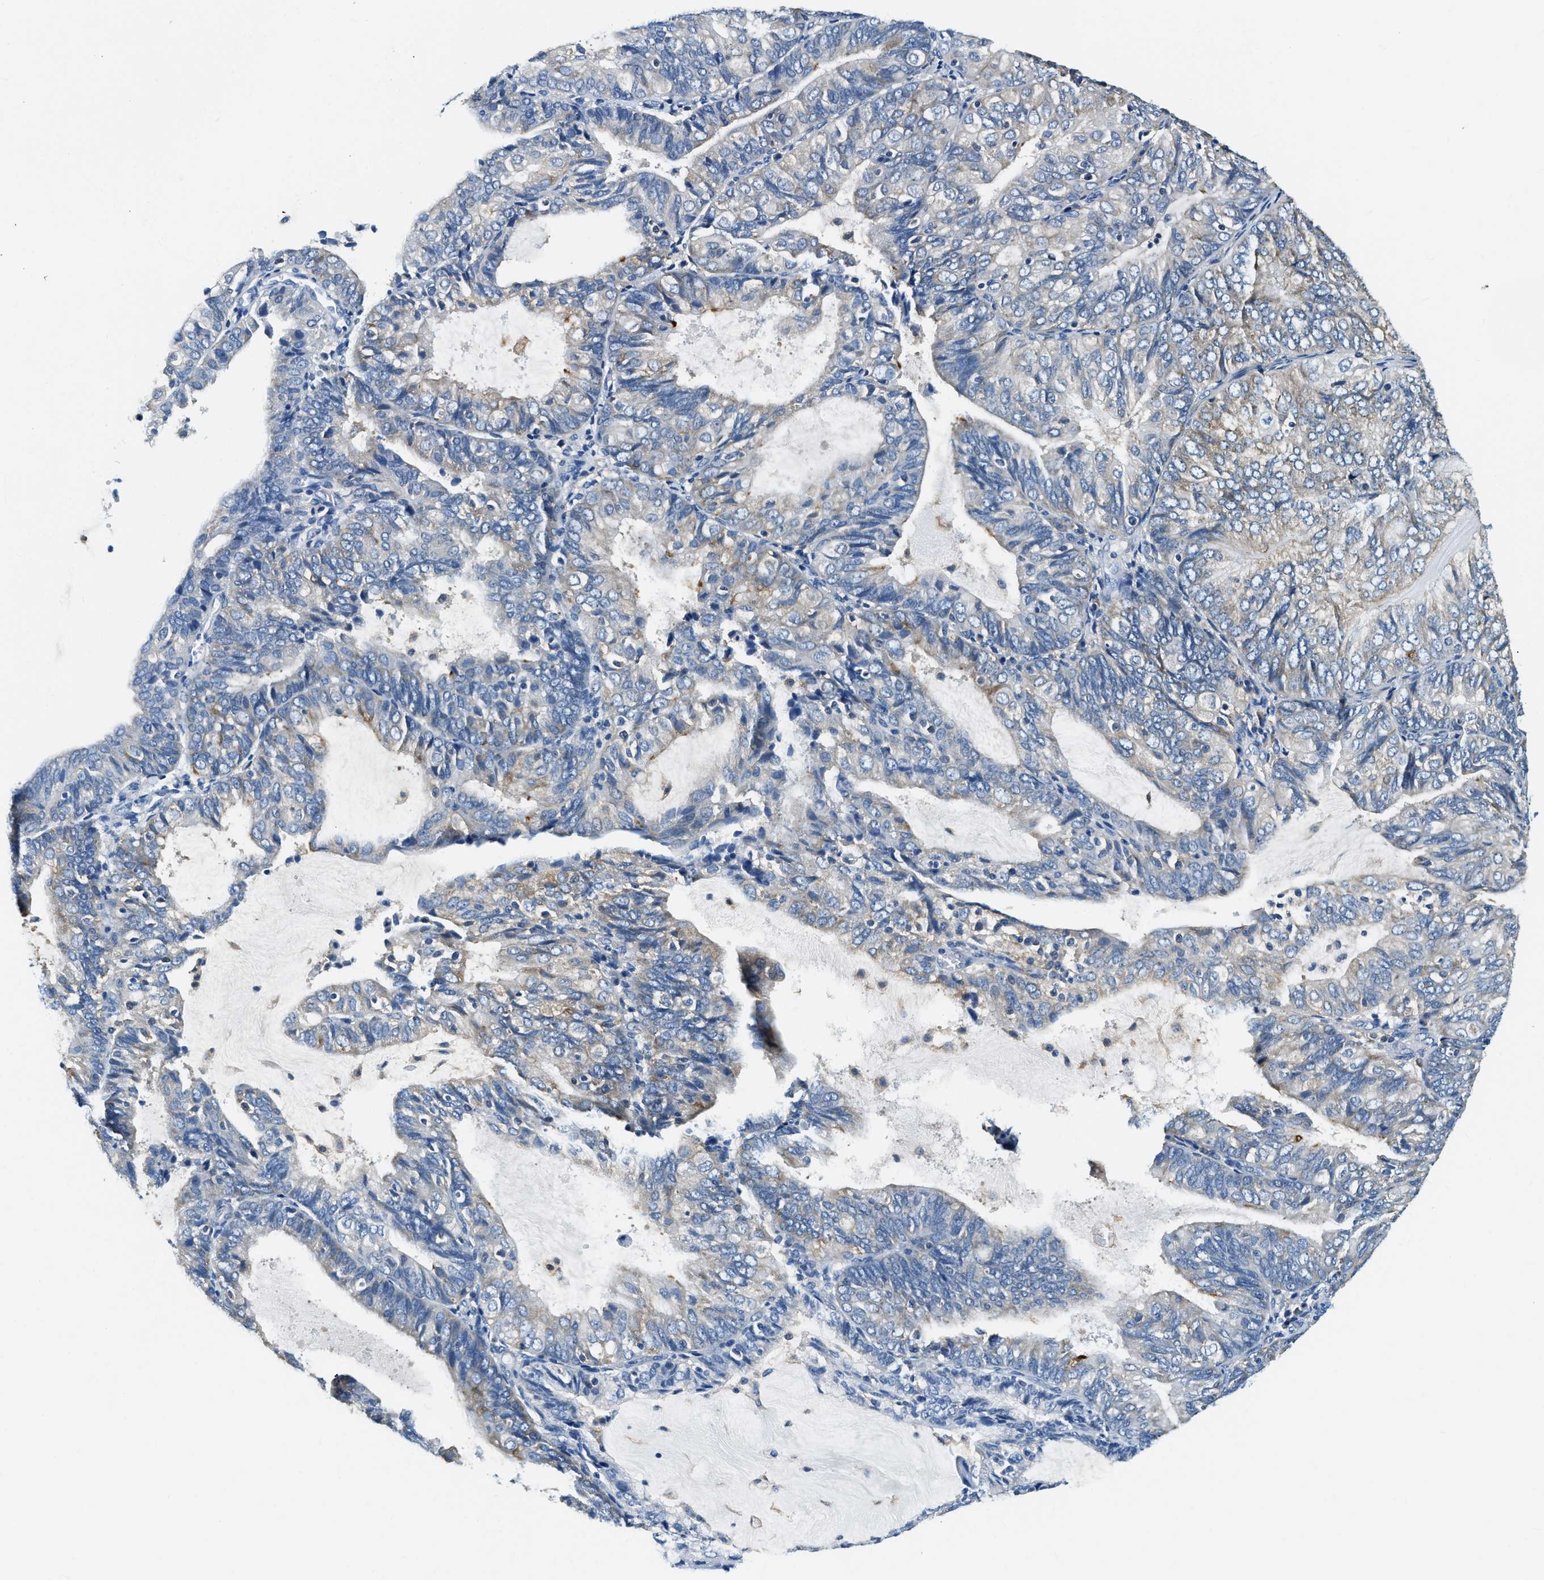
{"staining": {"intensity": "weak", "quantity": "<25%", "location": "cytoplasmic/membranous"}, "tissue": "endometrial cancer", "cell_type": "Tumor cells", "image_type": "cancer", "snomed": [{"axis": "morphology", "description": "Adenocarcinoma, NOS"}, {"axis": "topography", "description": "Endometrium"}], "caption": "An immunohistochemistry (IHC) micrograph of endometrial adenocarcinoma is shown. There is no staining in tumor cells of endometrial adenocarcinoma.", "gene": "EIF2AK2", "patient": {"sex": "female", "age": 81}}